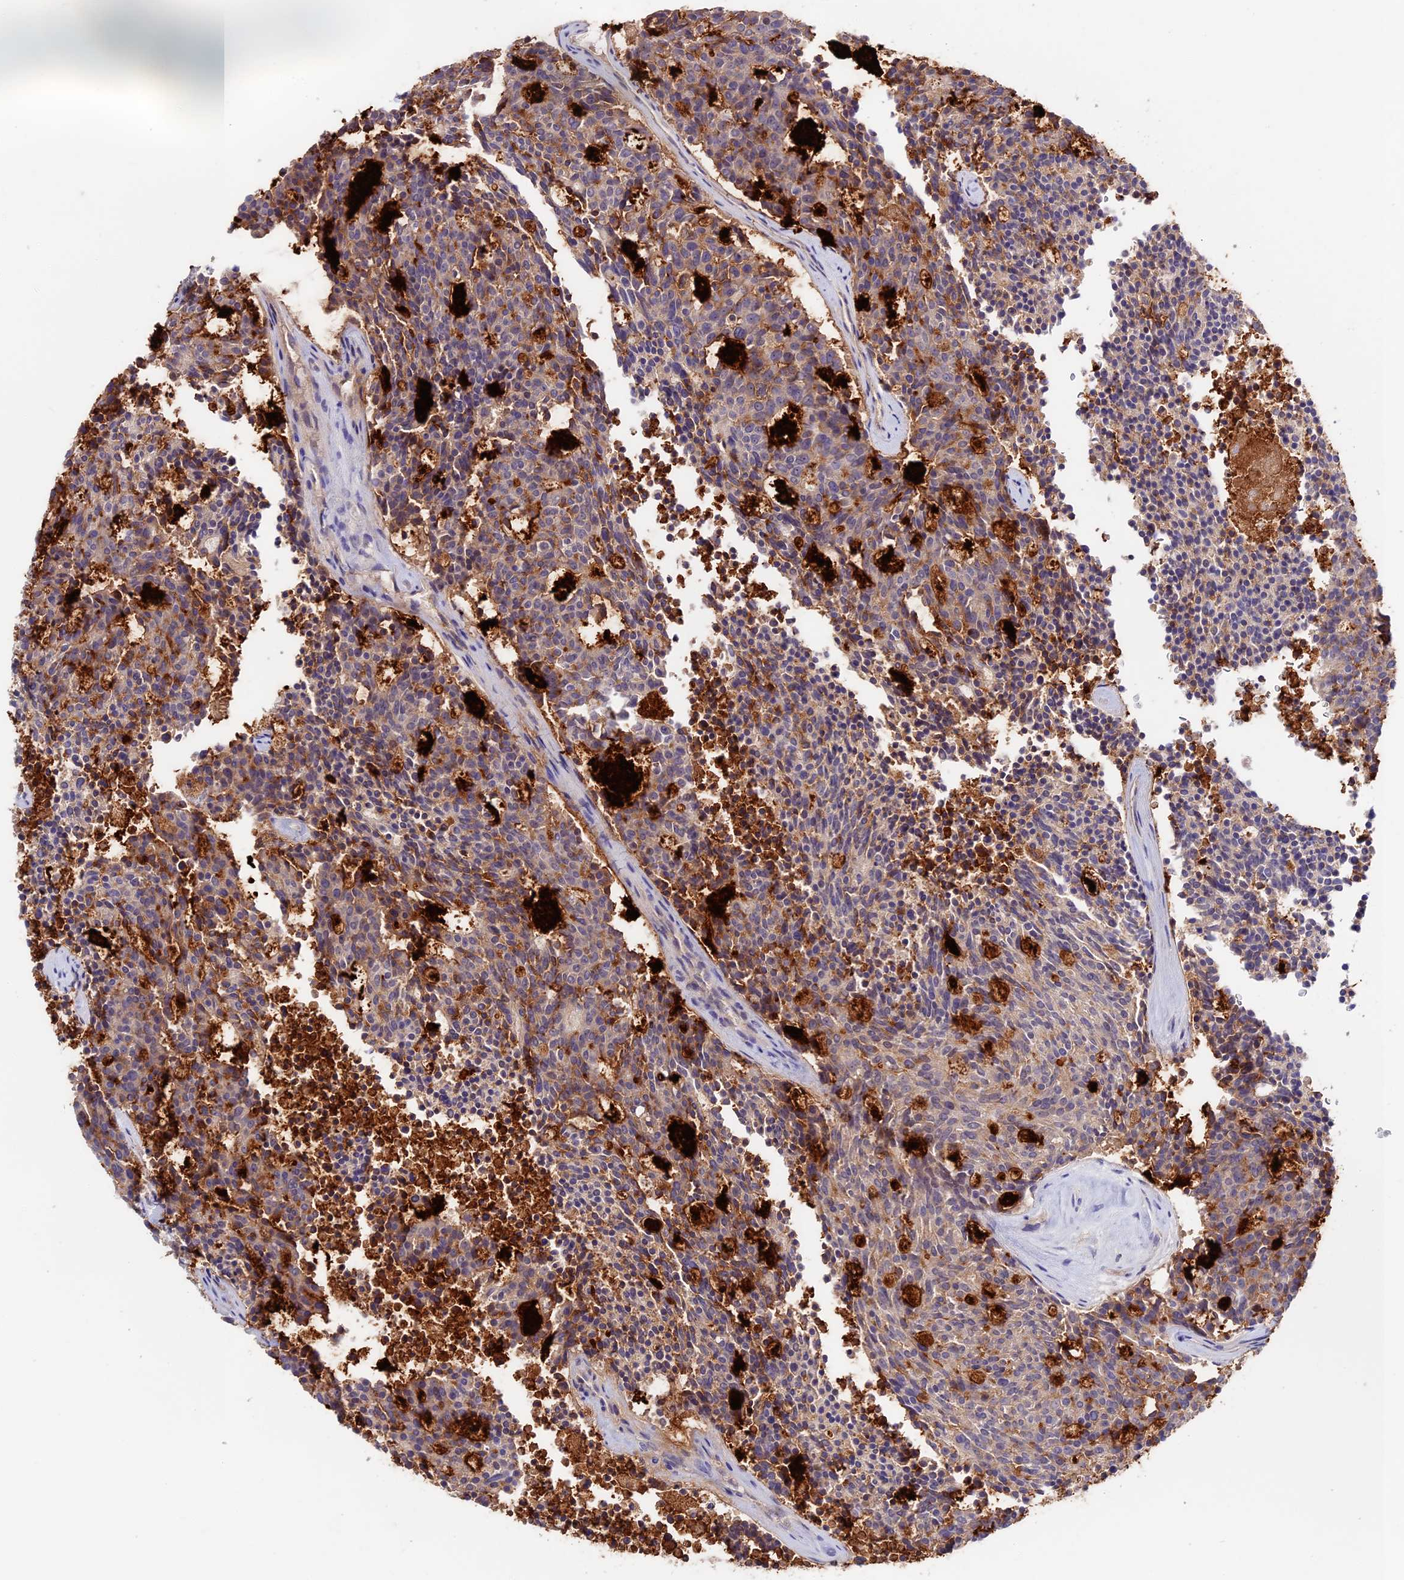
{"staining": {"intensity": "moderate", "quantity": "25%-75%", "location": "cytoplasmic/membranous"}, "tissue": "carcinoid", "cell_type": "Tumor cells", "image_type": "cancer", "snomed": [{"axis": "morphology", "description": "Carcinoid, malignant, NOS"}, {"axis": "topography", "description": "Pancreas"}], "caption": "Immunohistochemistry photomicrograph of human carcinoid stained for a protein (brown), which shows medium levels of moderate cytoplasmic/membranous staining in about 25%-75% of tumor cells.", "gene": "ADGRD1", "patient": {"sex": "female", "age": 54}}